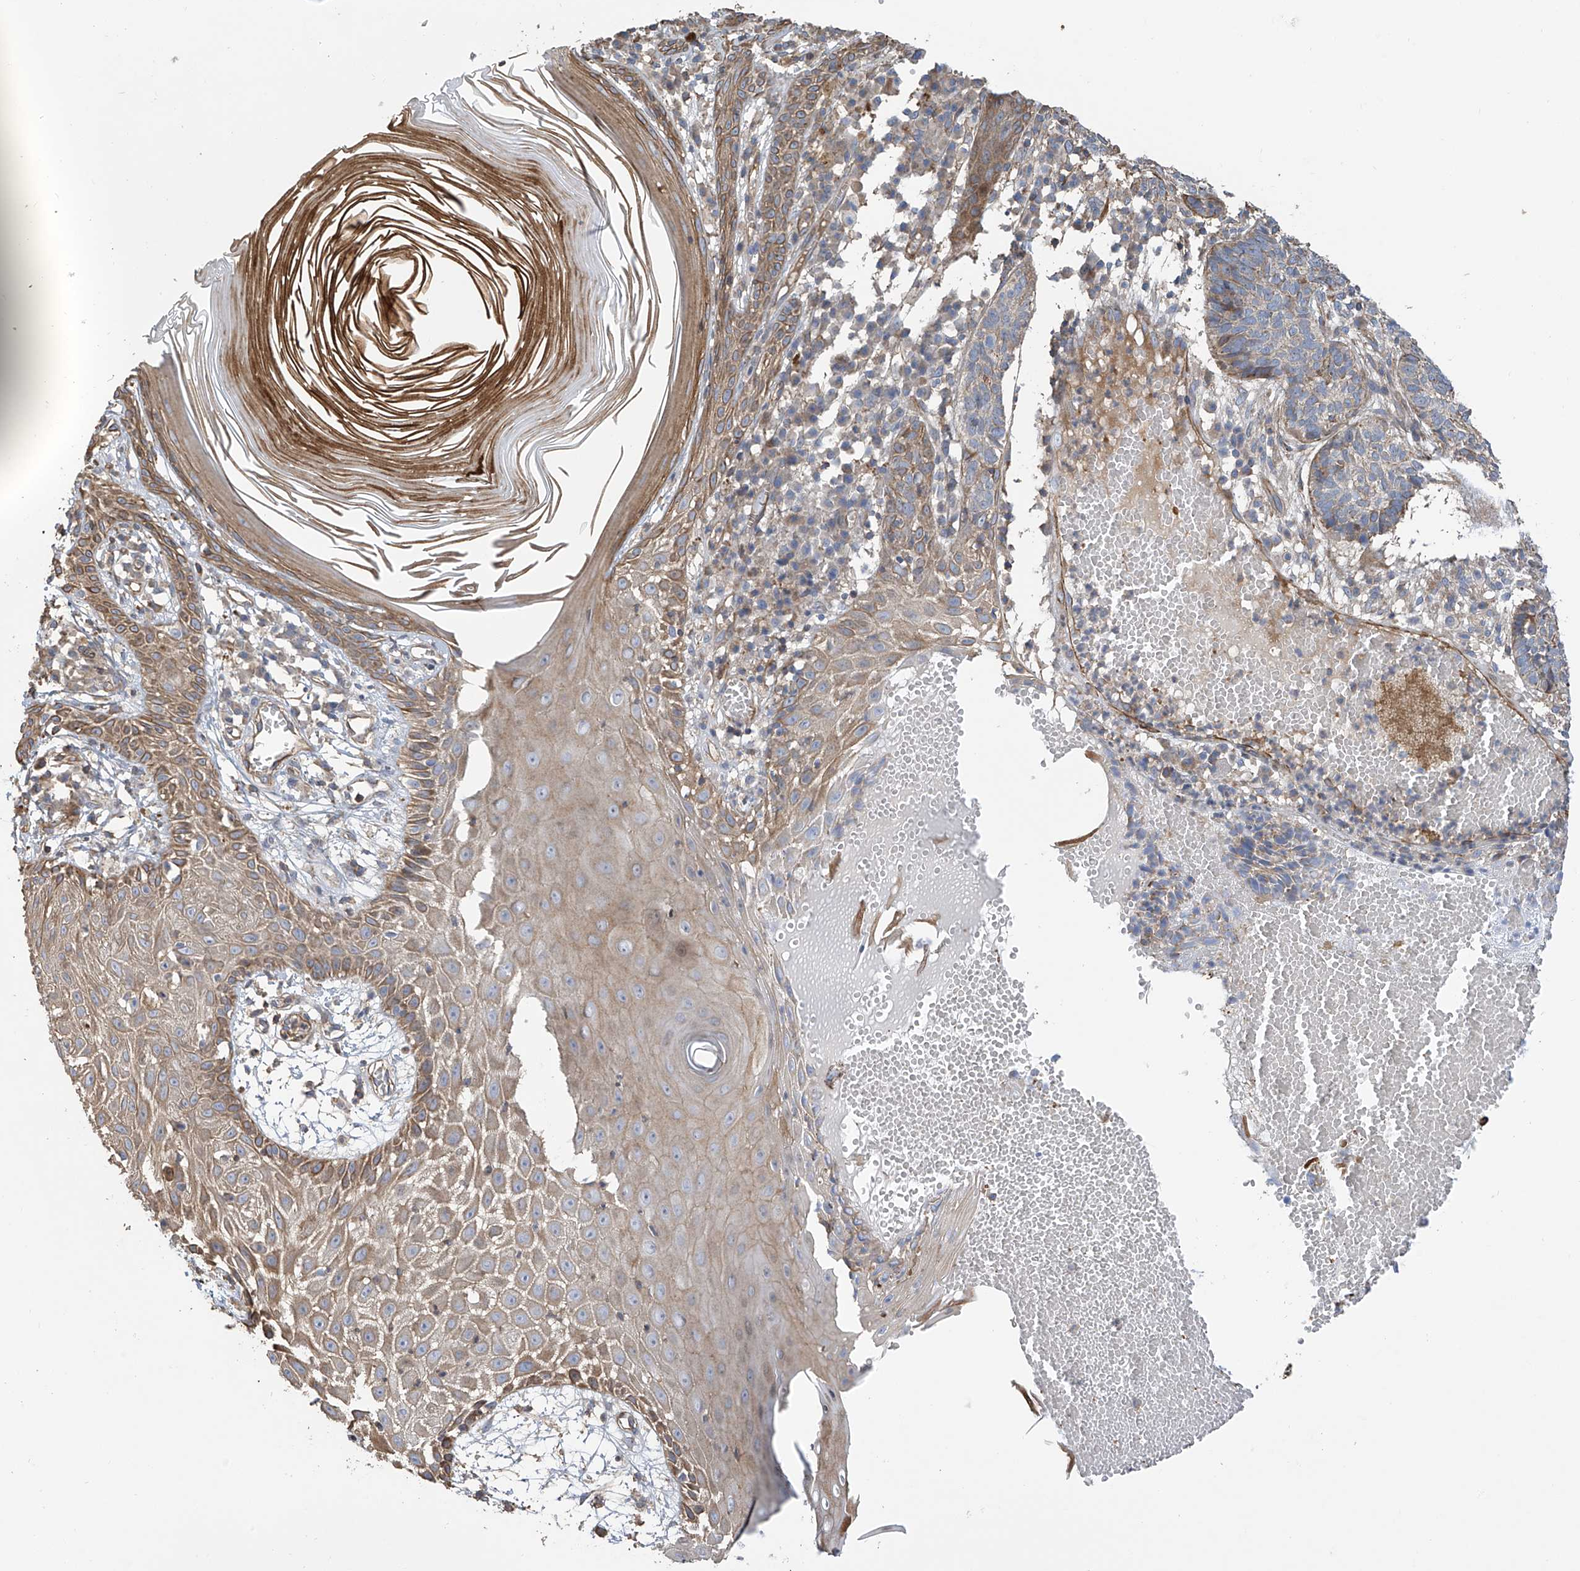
{"staining": {"intensity": "weak", "quantity": "<25%", "location": "cytoplasmic/membranous"}, "tissue": "skin cancer", "cell_type": "Tumor cells", "image_type": "cancer", "snomed": [{"axis": "morphology", "description": "Basal cell carcinoma"}, {"axis": "topography", "description": "Skin"}], "caption": "This is a micrograph of immunohistochemistry staining of skin basal cell carcinoma, which shows no expression in tumor cells. The staining is performed using DAB brown chromogen with nuclei counter-stained in using hematoxylin.", "gene": "SLC43A3", "patient": {"sex": "male", "age": 85}}